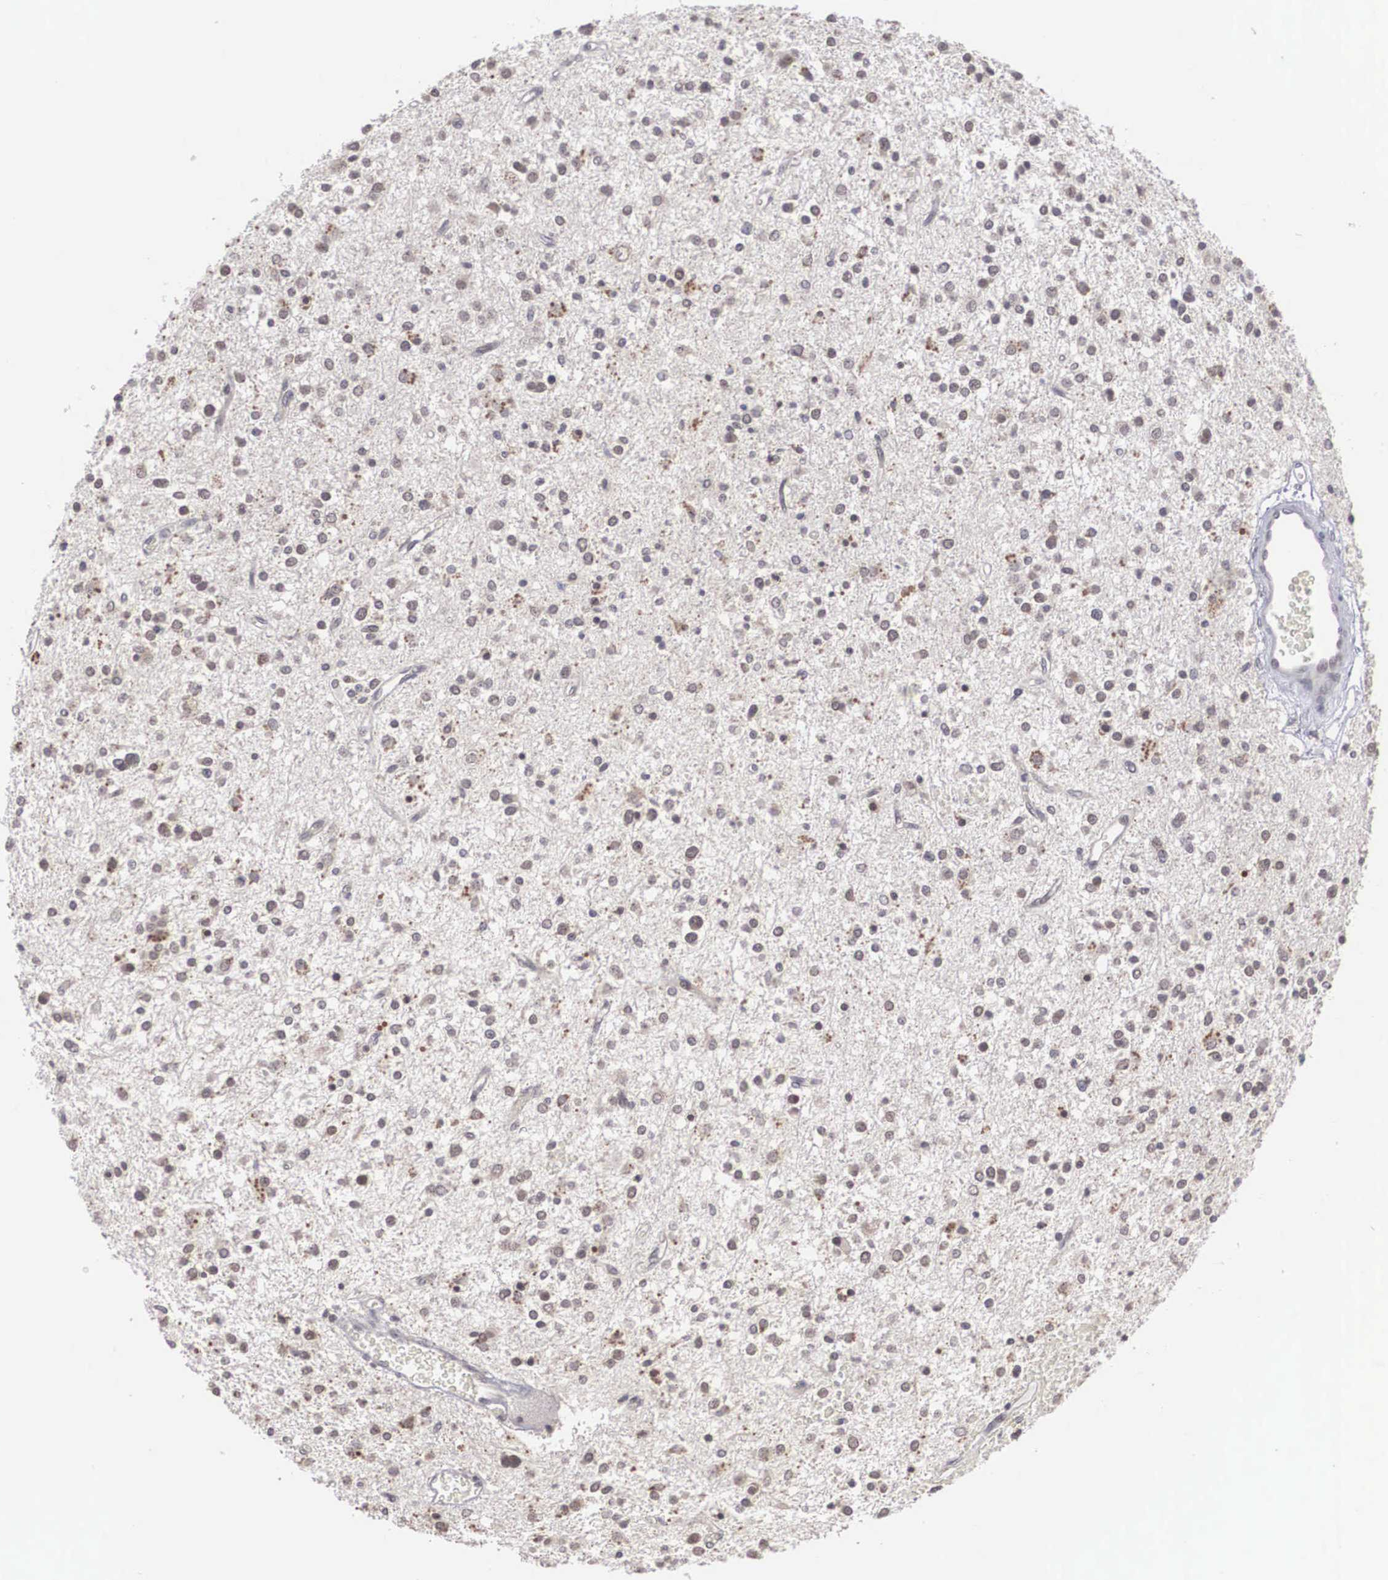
{"staining": {"intensity": "weak", "quantity": "<25%", "location": "cytoplasmic/membranous"}, "tissue": "glioma", "cell_type": "Tumor cells", "image_type": "cancer", "snomed": [{"axis": "morphology", "description": "Glioma, malignant, Low grade"}, {"axis": "topography", "description": "Brain"}], "caption": "There is no significant staining in tumor cells of low-grade glioma (malignant). (DAB immunohistochemistry, high magnification).", "gene": "WDR89", "patient": {"sex": "female", "age": 36}}